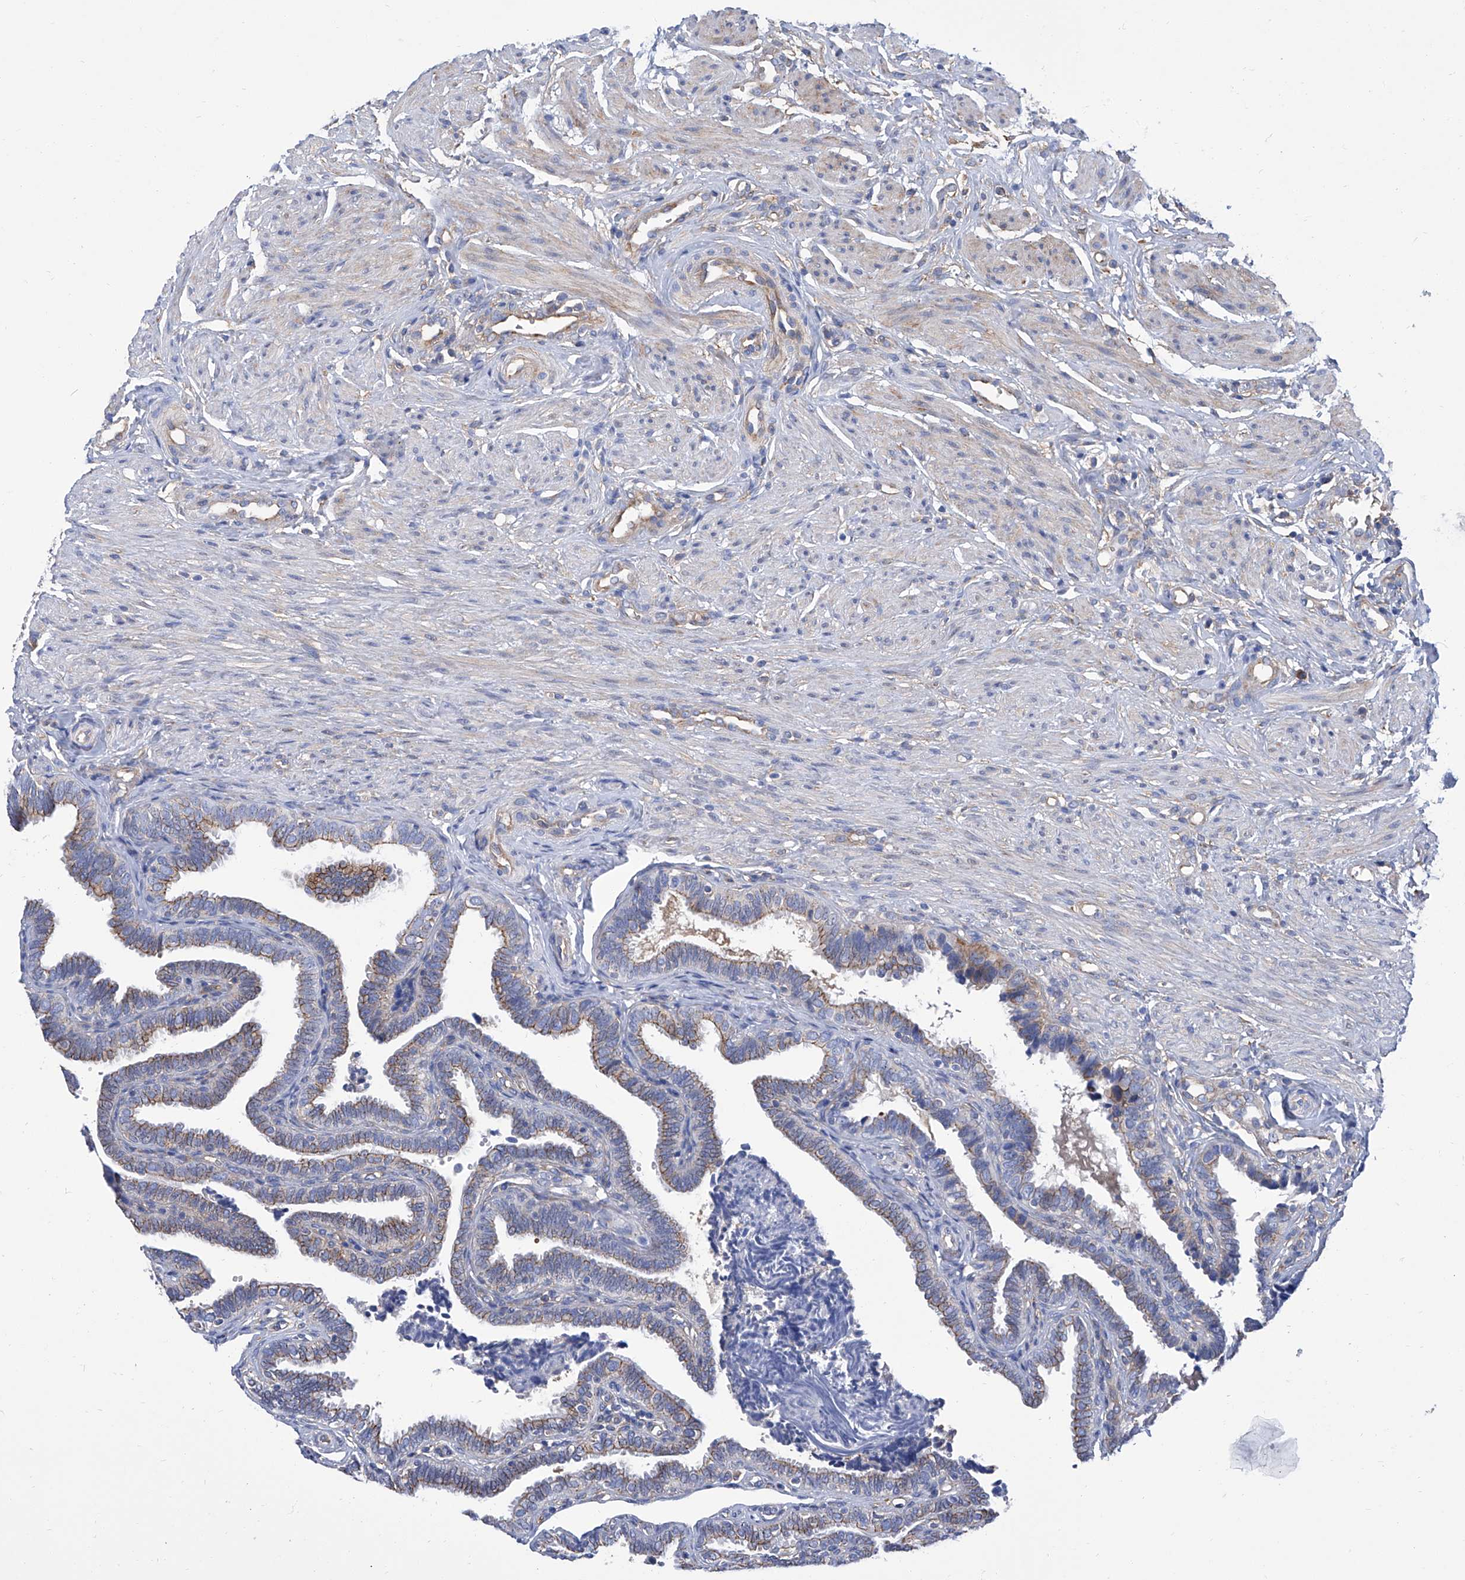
{"staining": {"intensity": "weak", "quantity": ">75%", "location": "cytoplasmic/membranous"}, "tissue": "fallopian tube", "cell_type": "Glandular cells", "image_type": "normal", "snomed": [{"axis": "morphology", "description": "Normal tissue, NOS"}, {"axis": "topography", "description": "Fallopian tube"}], "caption": "About >75% of glandular cells in unremarkable human fallopian tube reveal weak cytoplasmic/membranous protein staining as visualized by brown immunohistochemical staining.", "gene": "GPT", "patient": {"sex": "female", "age": 39}}